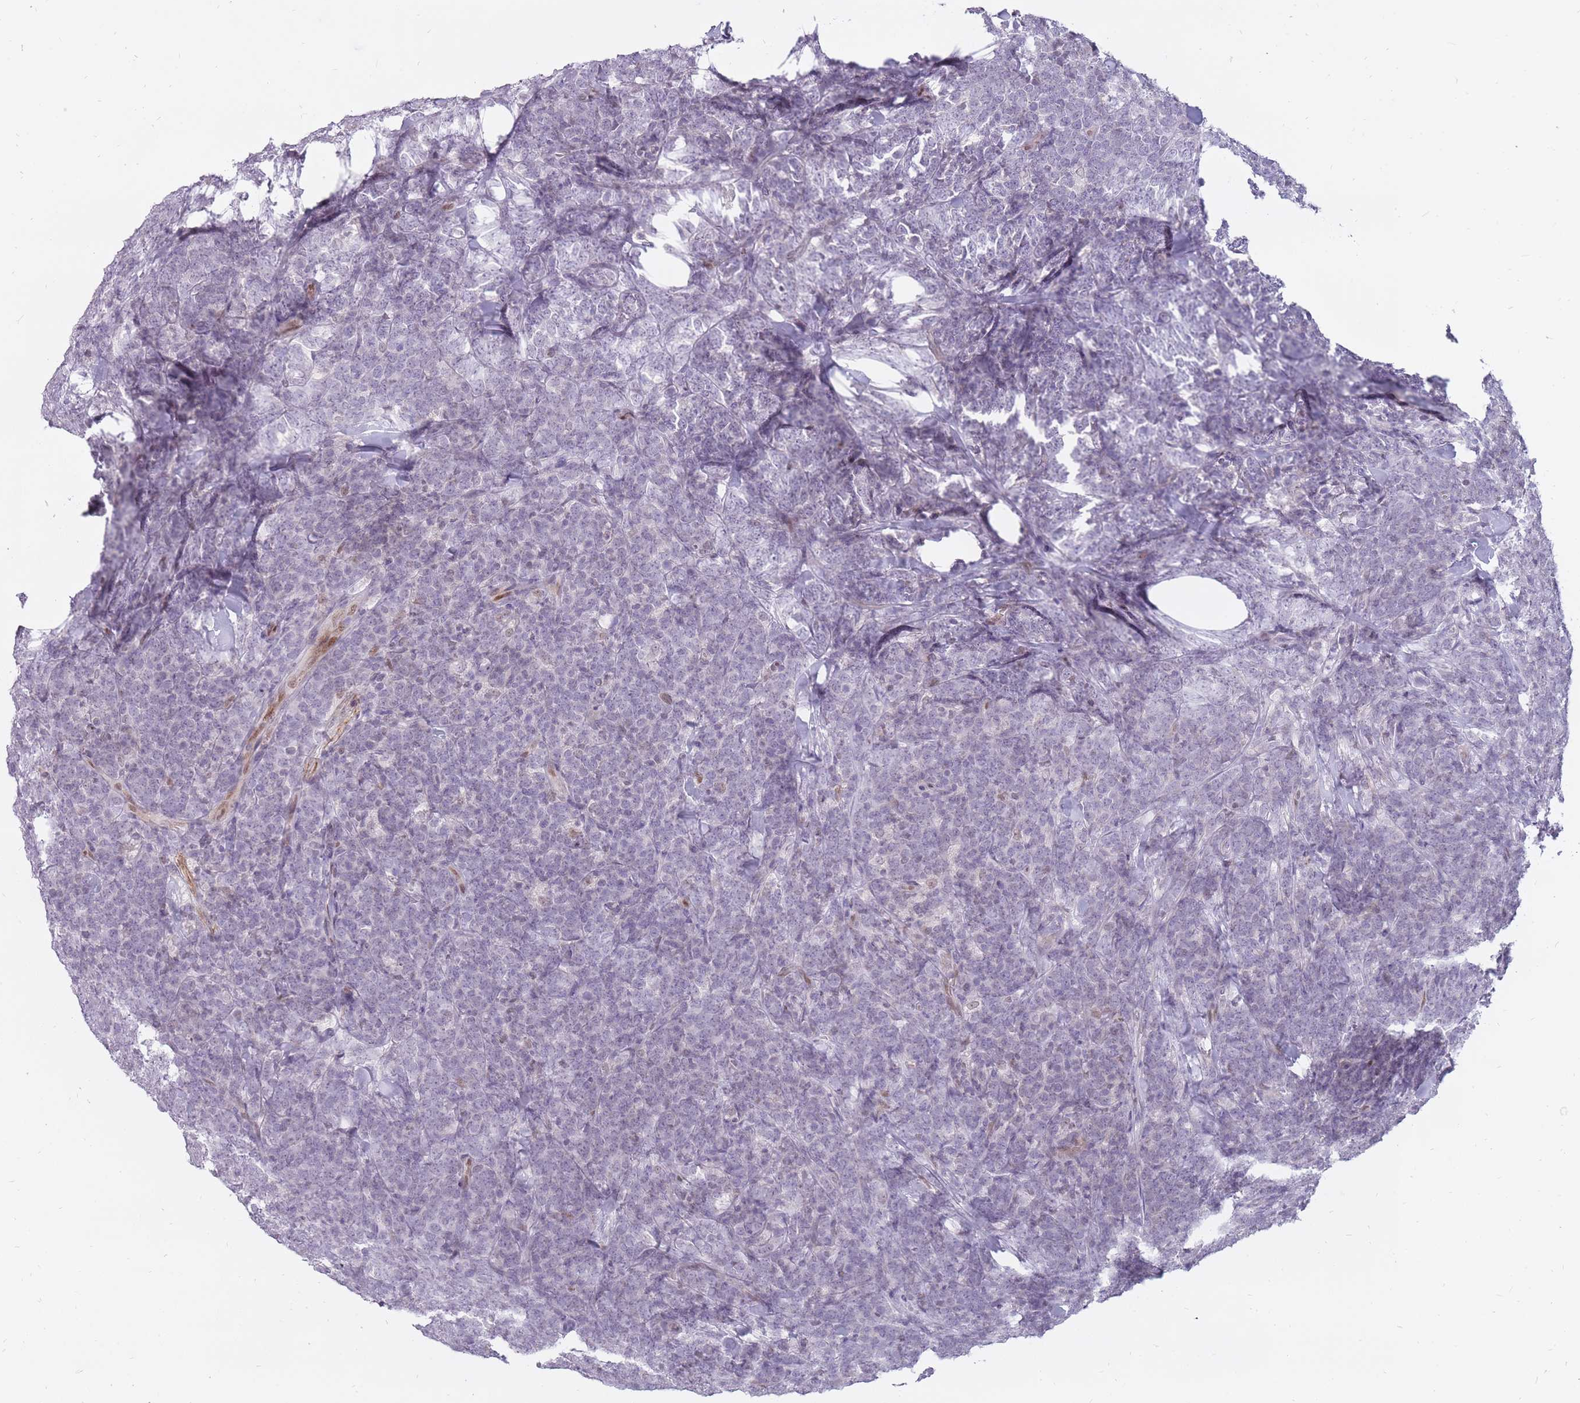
{"staining": {"intensity": "negative", "quantity": "none", "location": "none"}, "tissue": "lymphoma", "cell_type": "Tumor cells", "image_type": "cancer", "snomed": [{"axis": "morphology", "description": "Malignant lymphoma, non-Hodgkin's type, High grade"}, {"axis": "topography", "description": "Small intestine"}], "caption": "The IHC histopathology image has no significant staining in tumor cells of high-grade malignant lymphoma, non-Hodgkin's type tissue. (DAB (3,3'-diaminobenzidine) immunohistochemistry, high magnification).", "gene": "POMZP3", "patient": {"sex": "male", "age": 8}}